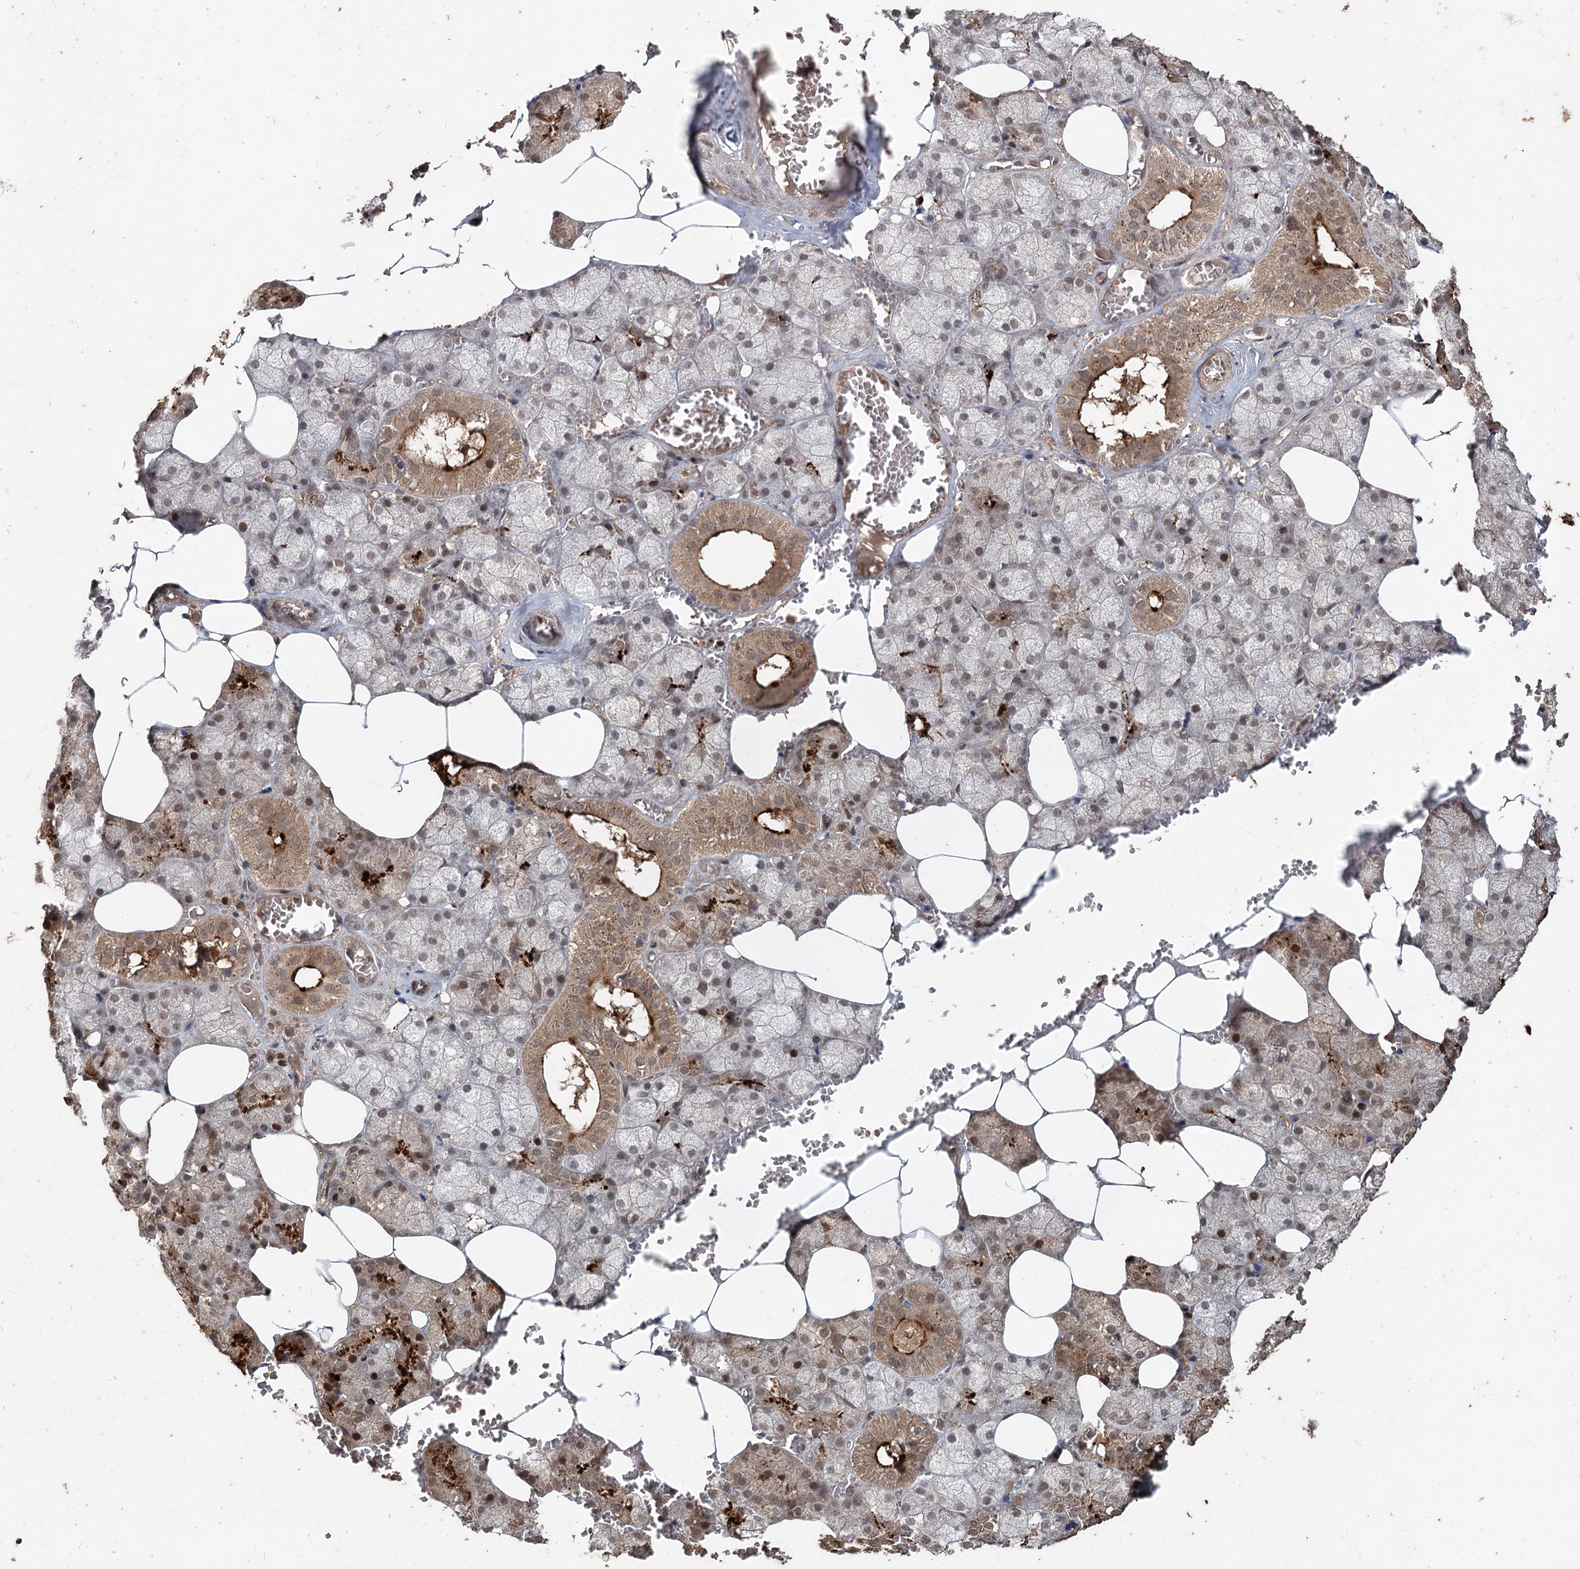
{"staining": {"intensity": "strong", "quantity": "<25%", "location": "cytoplasmic/membranous"}, "tissue": "salivary gland", "cell_type": "Glandular cells", "image_type": "normal", "snomed": [{"axis": "morphology", "description": "Normal tissue, NOS"}, {"axis": "topography", "description": "Salivary gland"}], "caption": "Salivary gland stained with a brown dye reveals strong cytoplasmic/membranous positive positivity in about <25% of glandular cells.", "gene": "FBXO7", "patient": {"sex": "male", "age": 62}}